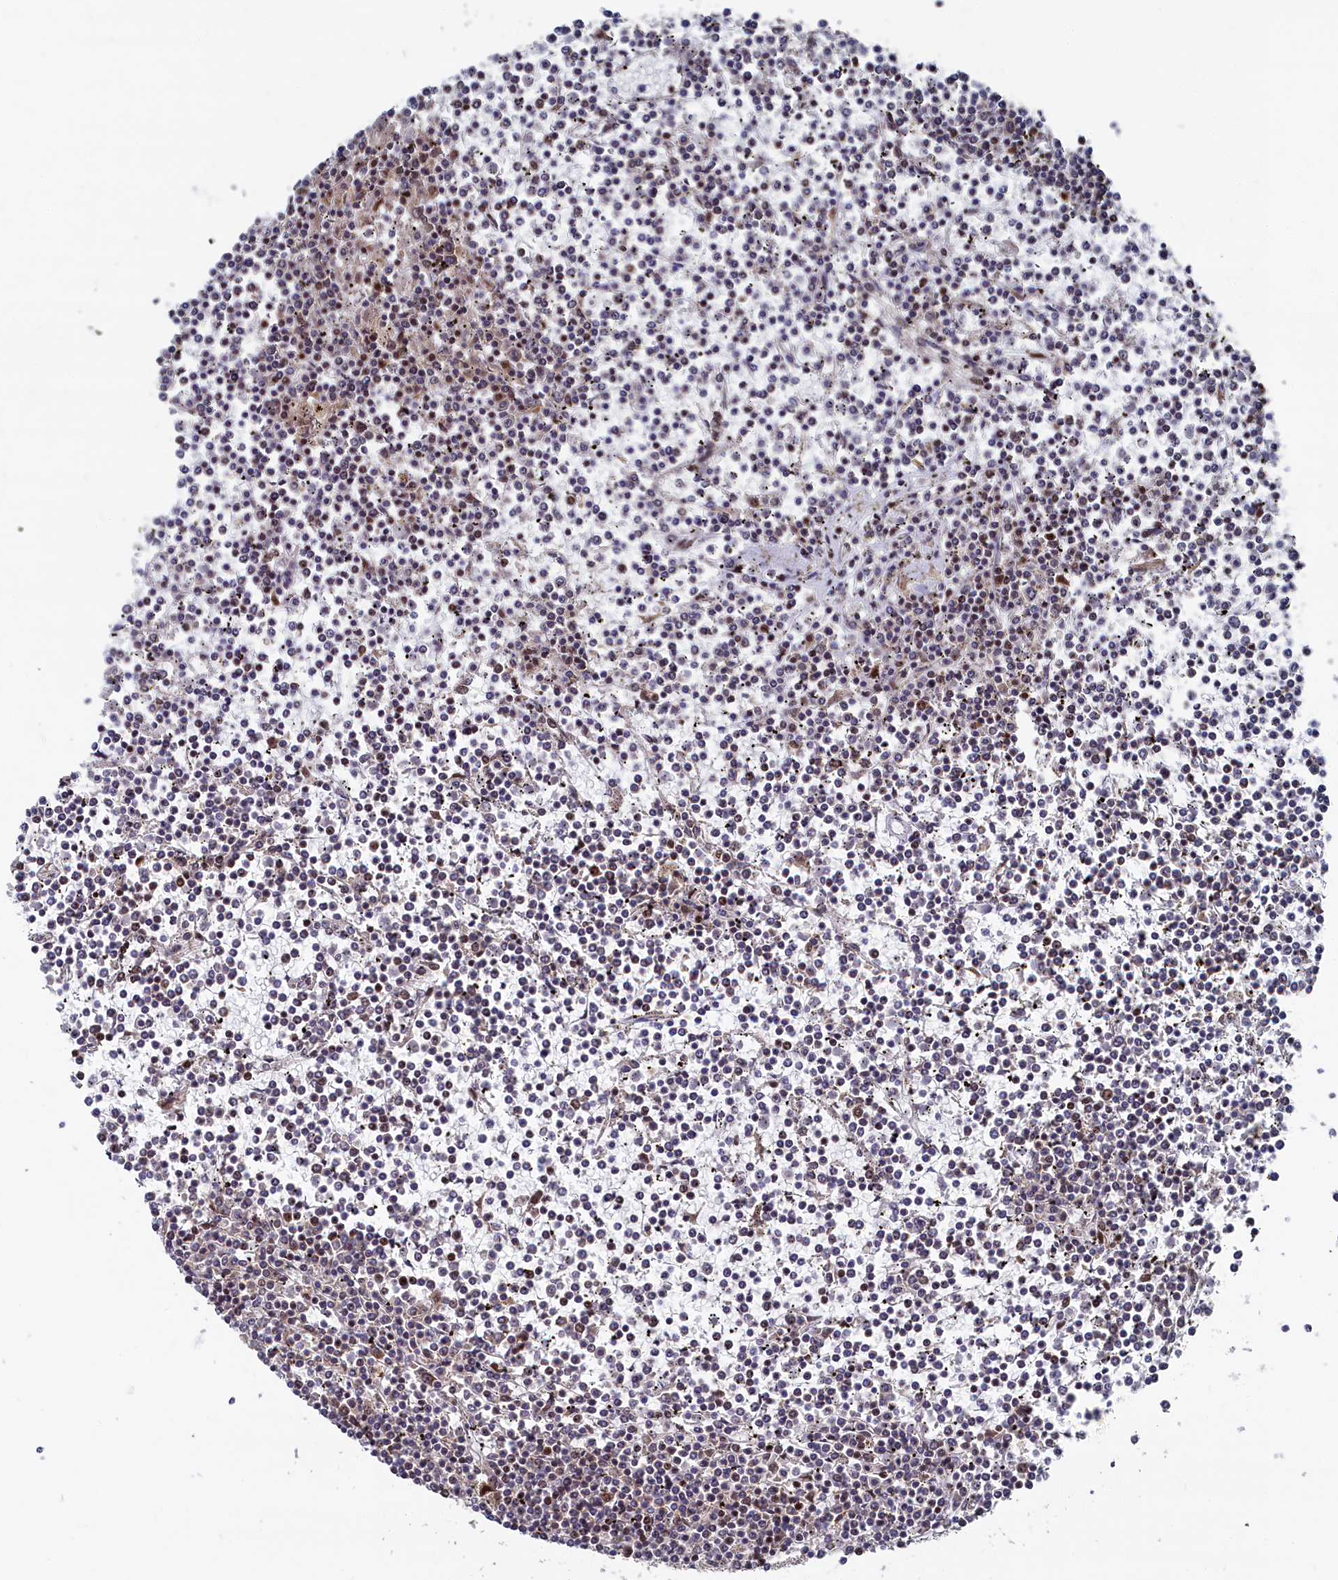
{"staining": {"intensity": "moderate", "quantity": "<25%", "location": "nuclear"}, "tissue": "lymphoma", "cell_type": "Tumor cells", "image_type": "cancer", "snomed": [{"axis": "morphology", "description": "Malignant lymphoma, non-Hodgkin's type, Low grade"}, {"axis": "topography", "description": "Spleen"}], "caption": "A photomicrograph of lymphoma stained for a protein demonstrates moderate nuclear brown staining in tumor cells. The staining was performed using DAB (3,3'-diaminobenzidine), with brown indicating positive protein expression. Nuclei are stained blue with hematoxylin.", "gene": "BUB3", "patient": {"sex": "female", "age": 19}}